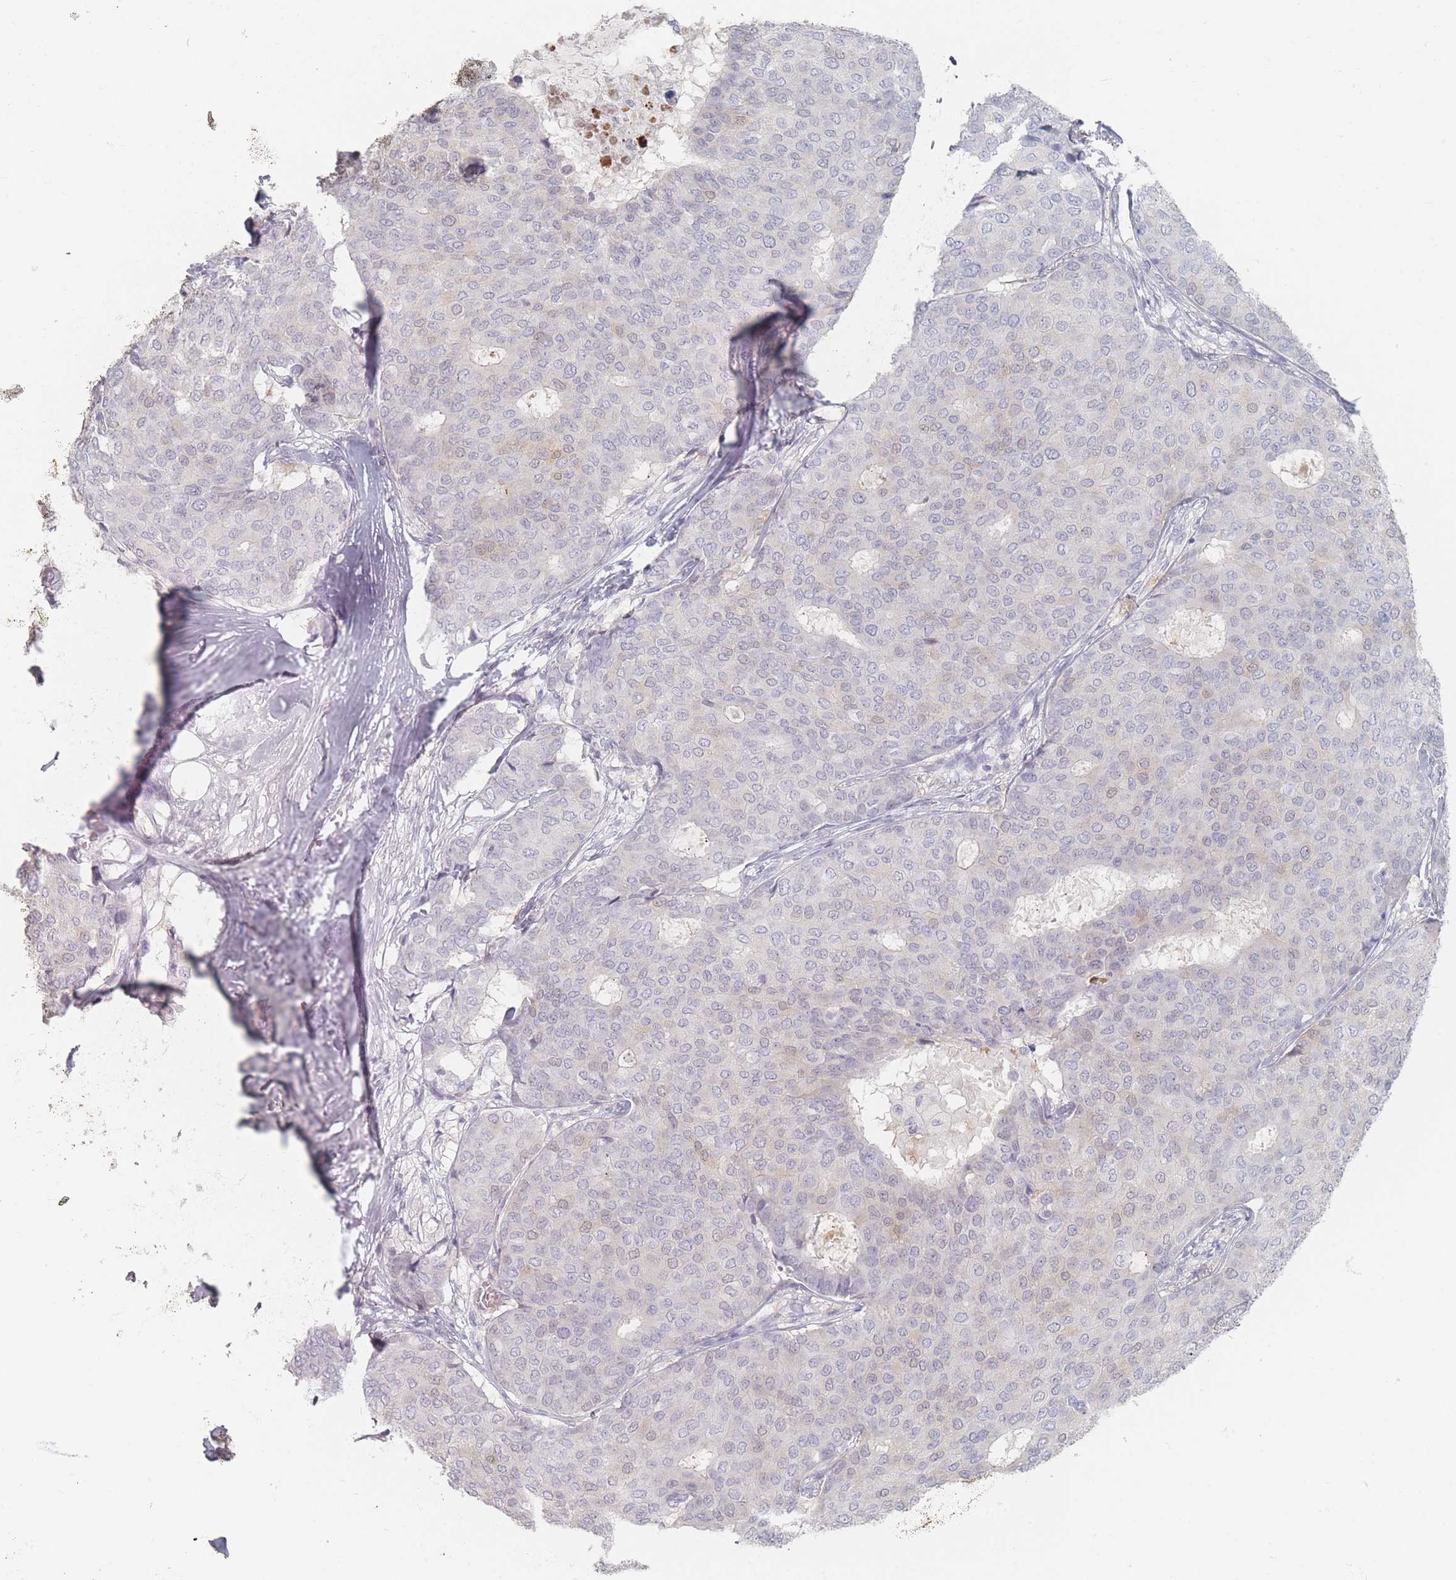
{"staining": {"intensity": "weak", "quantity": "<25%", "location": "nuclear"}, "tissue": "breast cancer", "cell_type": "Tumor cells", "image_type": "cancer", "snomed": [{"axis": "morphology", "description": "Duct carcinoma"}, {"axis": "topography", "description": "Breast"}], "caption": "This histopathology image is of breast cancer stained with IHC to label a protein in brown with the nuclei are counter-stained blue. There is no expression in tumor cells.", "gene": "HELZ2", "patient": {"sex": "female", "age": 75}}